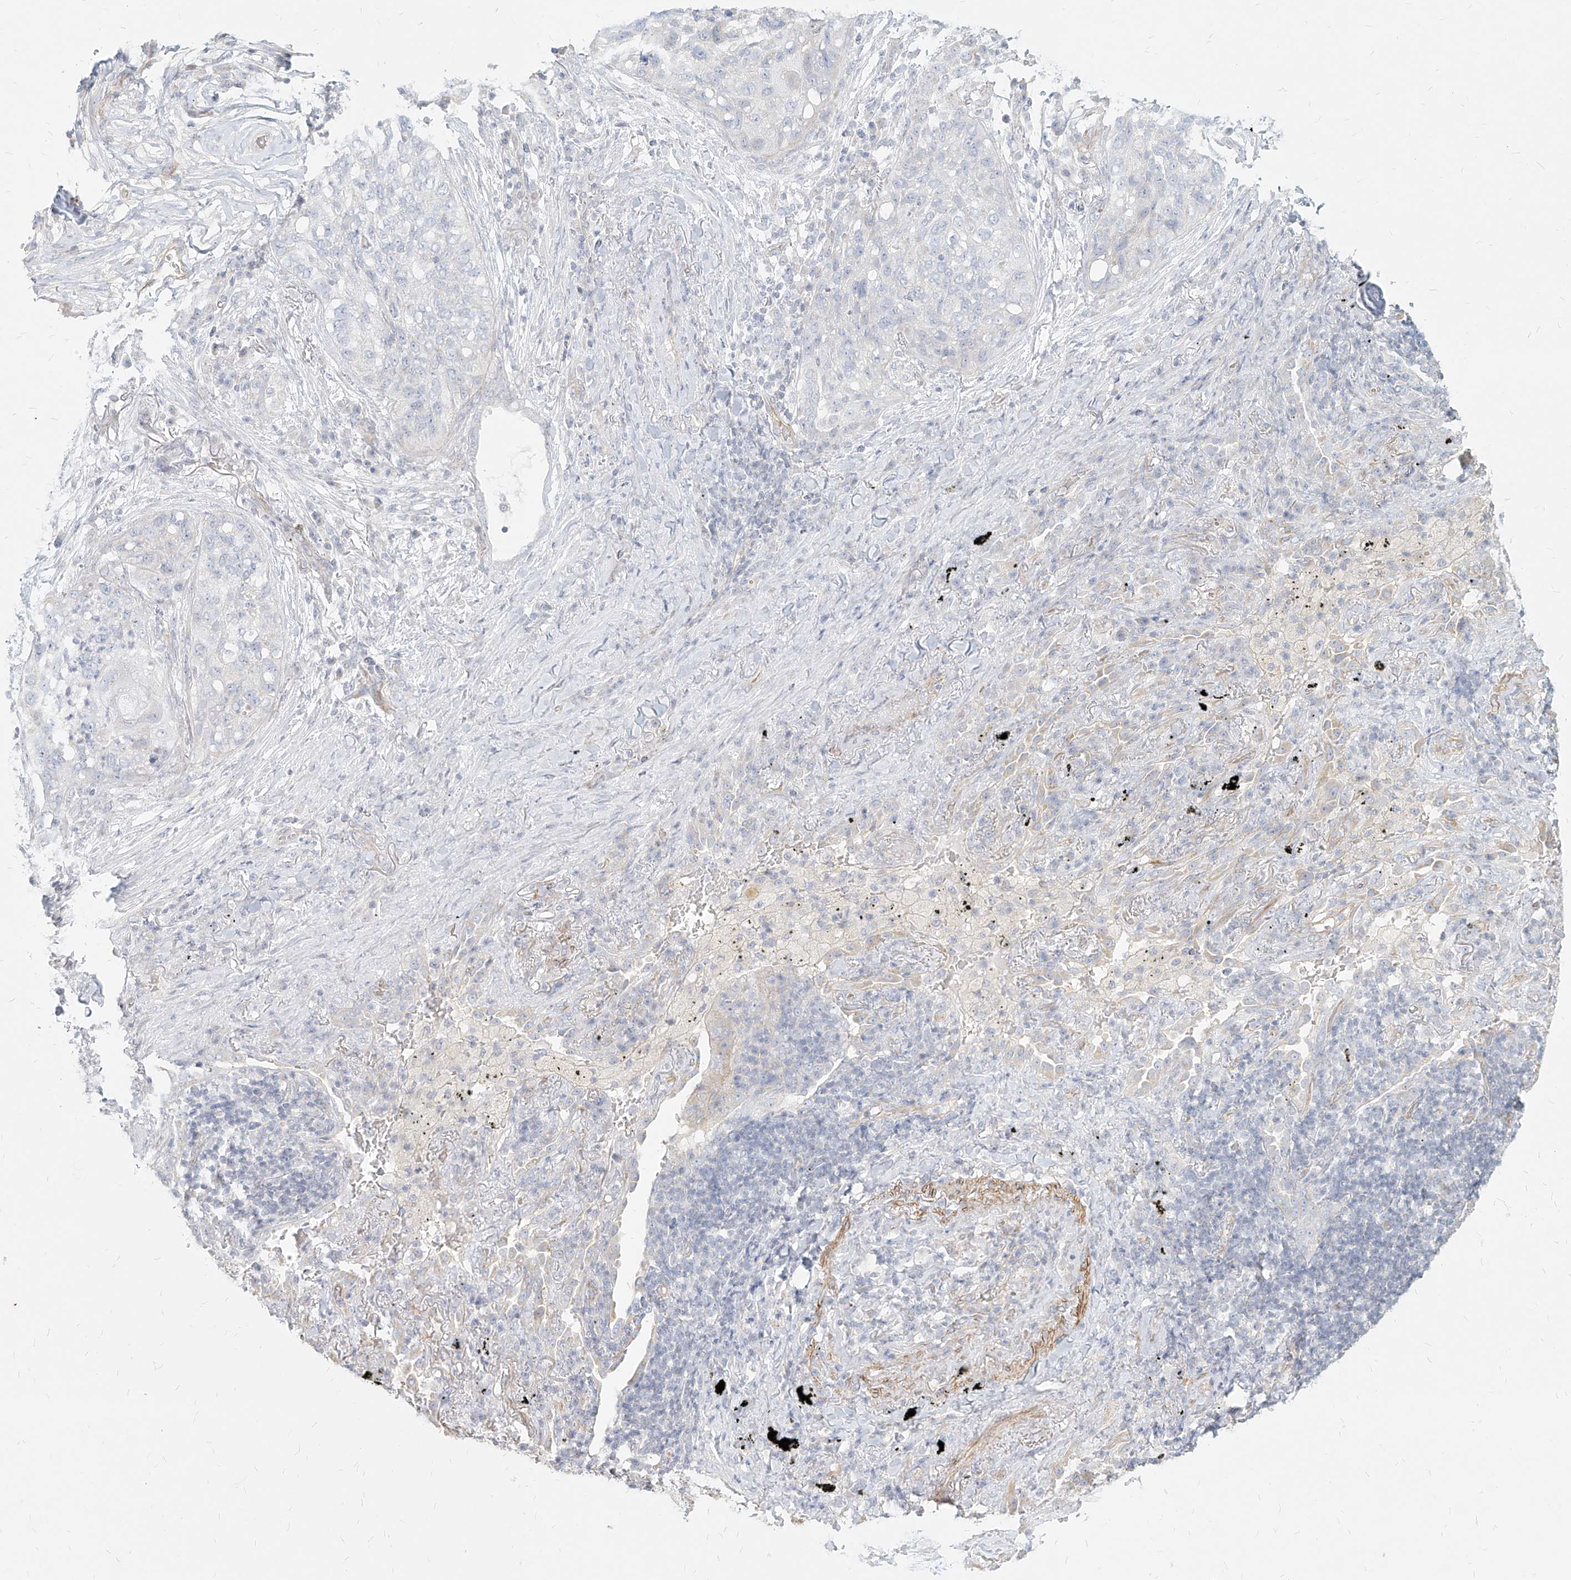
{"staining": {"intensity": "negative", "quantity": "none", "location": "none"}, "tissue": "lung cancer", "cell_type": "Tumor cells", "image_type": "cancer", "snomed": [{"axis": "morphology", "description": "Squamous cell carcinoma, NOS"}, {"axis": "topography", "description": "Lung"}], "caption": "This is an immunohistochemistry histopathology image of human lung cancer. There is no positivity in tumor cells.", "gene": "ITPKB", "patient": {"sex": "female", "age": 63}}